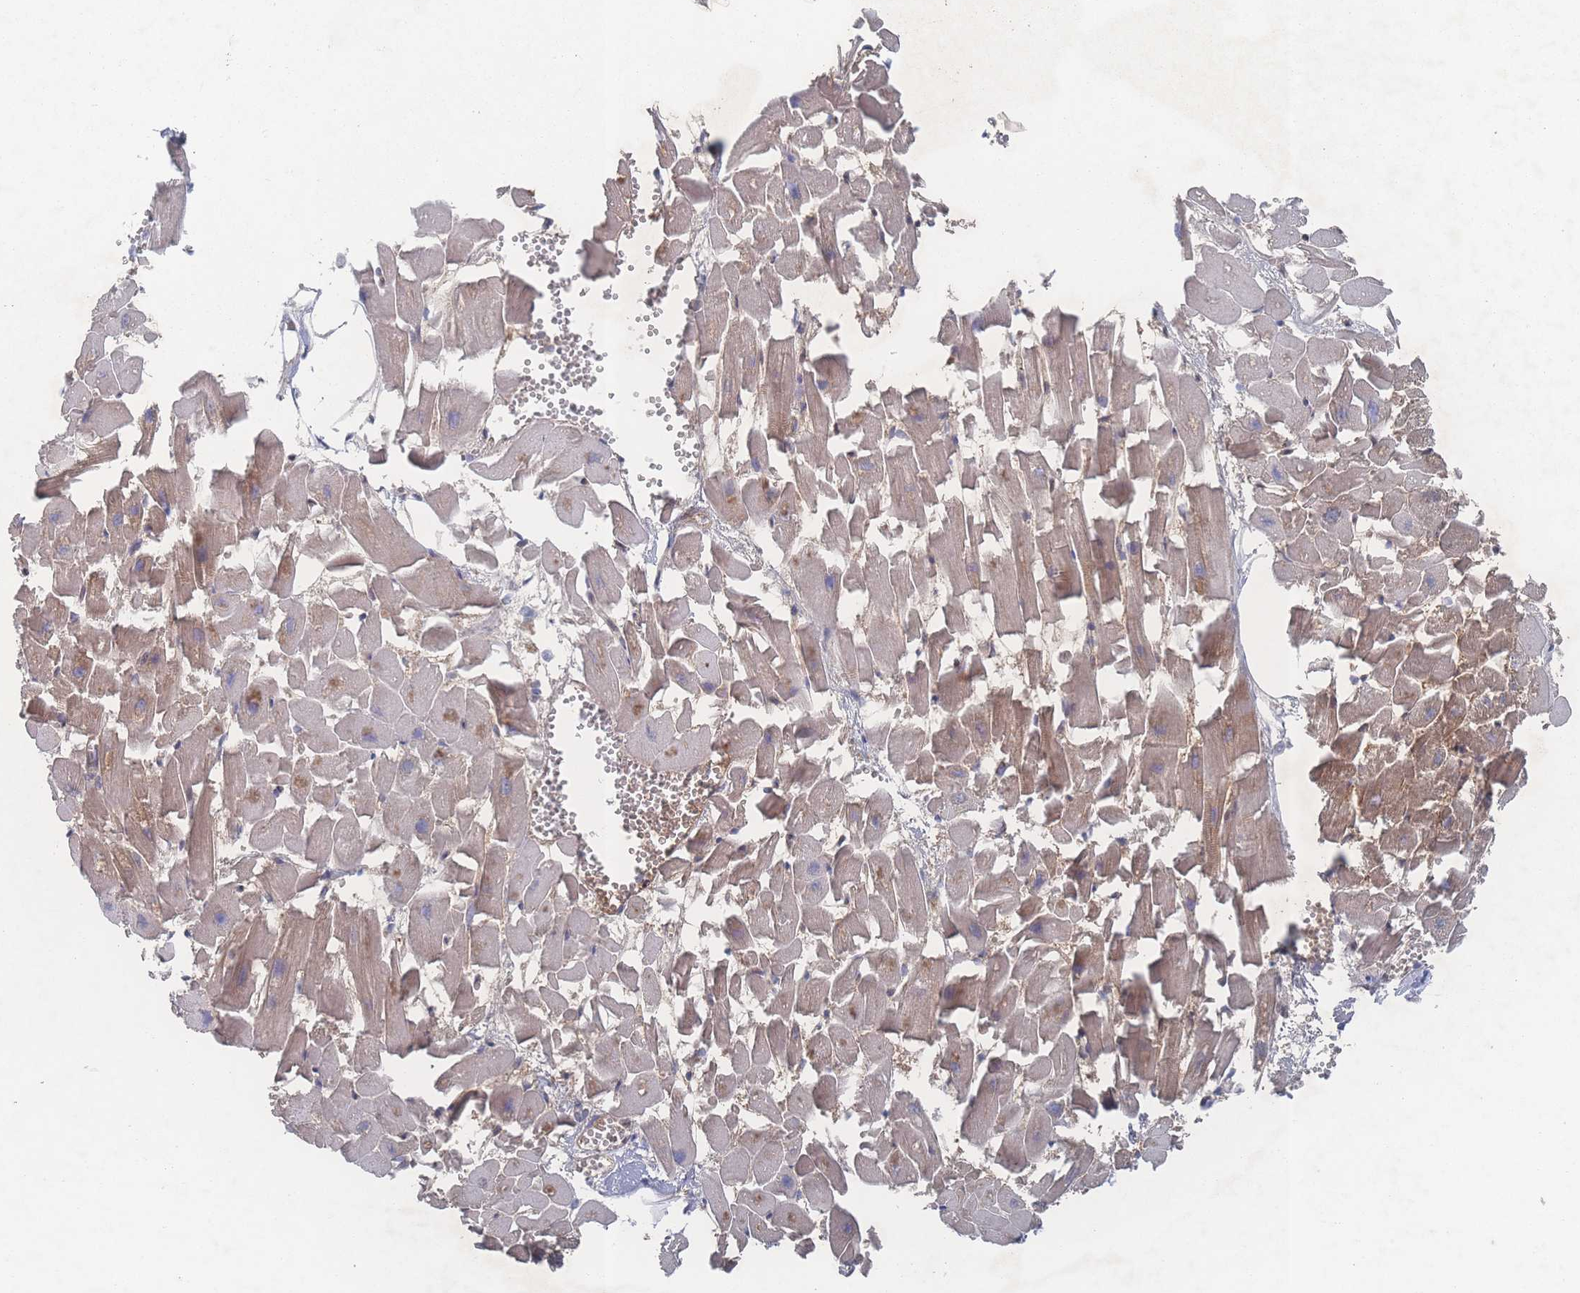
{"staining": {"intensity": "strong", "quantity": "<25%", "location": "cytoplasmic/membranous,nuclear"}, "tissue": "heart muscle", "cell_type": "Cardiomyocytes", "image_type": "normal", "snomed": [{"axis": "morphology", "description": "Normal tissue, NOS"}, {"axis": "topography", "description": "Heart"}], "caption": "This photomicrograph demonstrates immunohistochemistry (IHC) staining of normal human heart muscle, with medium strong cytoplasmic/membranous,nuclear positivity in about <25% of cardiomyocytes.", "gene": "PSMA1", "patient": {"sex": "female", "age": 64}}